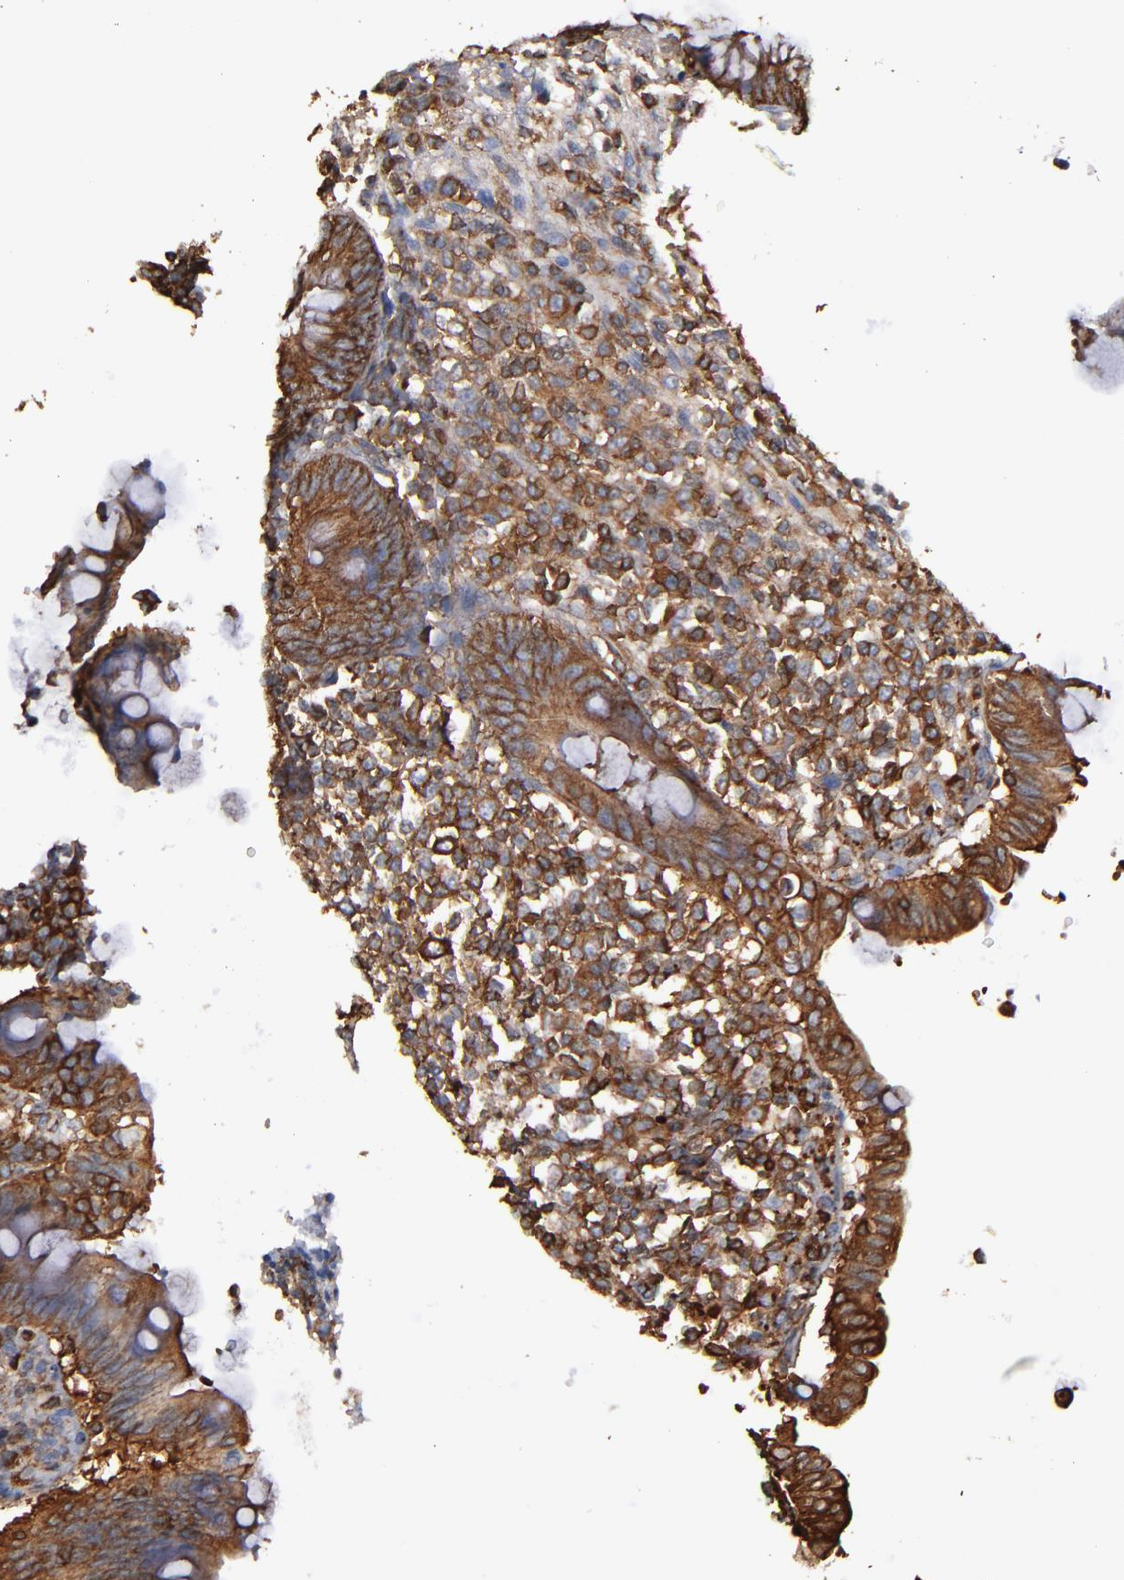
{"staining": {"intensity": "moderate", "quantity": ">75%", "location": "cytoplasmic/membranous"}, "tissue": "appendix", "cell_type": "Glandular cells", "image_type": "normal", "snomed": [{"axis": "morphology", "description": "Normal tissue, NOS"}, {"axis": "topography", "description": "Appendix"}], "caption": "DAB (3,3'-diaminobenzidine) immunohistochemical staining of benign appendix exhibits moderate cytoplasmic/membranous protein expression in approximately >75% of glandular cells. The protein is shown in brown color, while the nuclei are stained blue.", "gene": "ACTN4", "patient": {"sex": "female", "age": 66}}